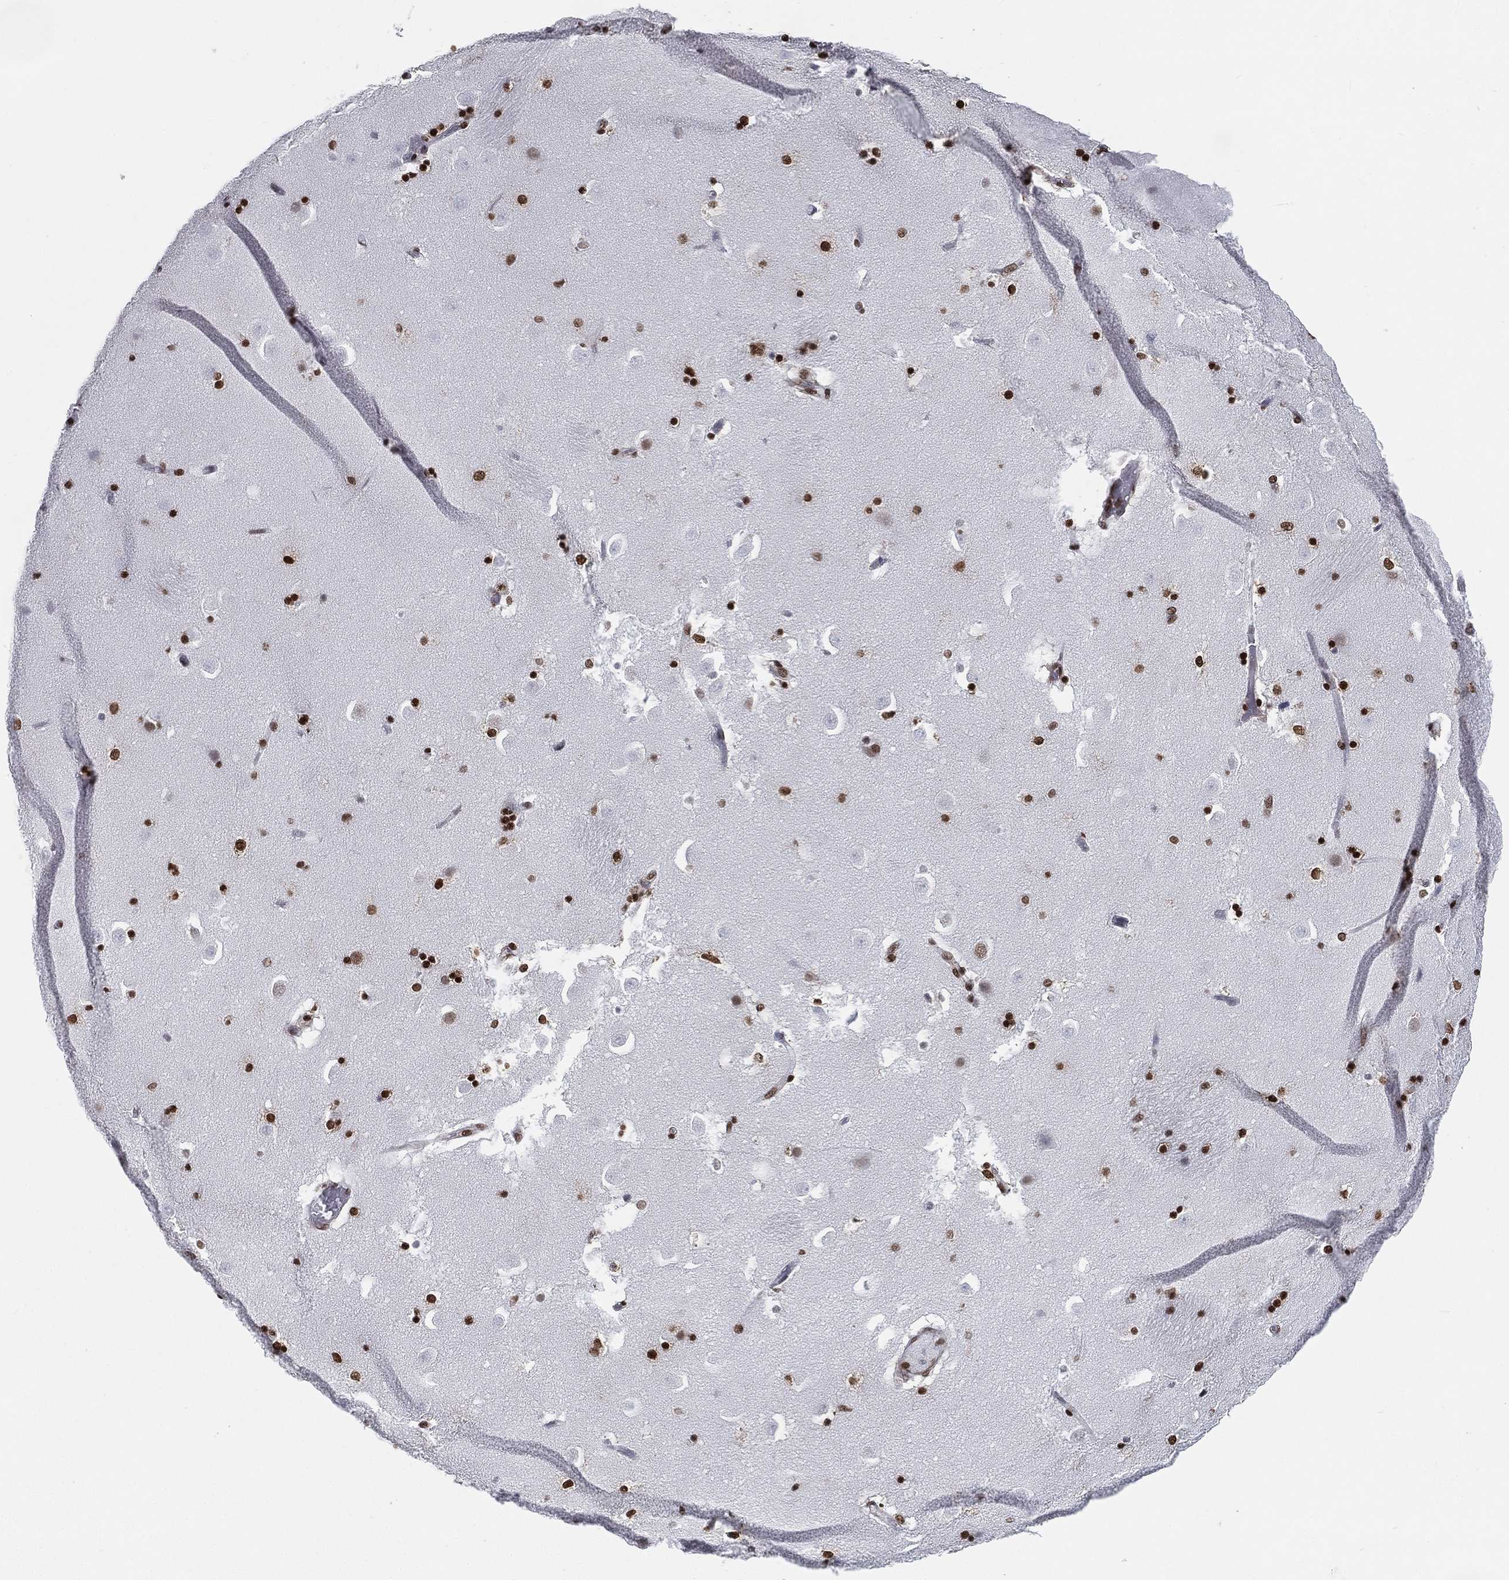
{"staining": {"intensity": "strong", "quantity": "25%-75%", "location": "nuclear"}, "tissue": "caudate", "cell_type": "Glial cells", "image_type": "normal", "snomed": [{"axis": "morphology", "description": "Normal tissue, NOS"}, {"axis": "topography", "description": "Lateral ventricle wall"}], "caption": "A brown stain labels strong nuclear expression of a protein in glial cells of benign caudate.", "gene": "FUBP3", "patient": {"sex": "male", "age": 51}}